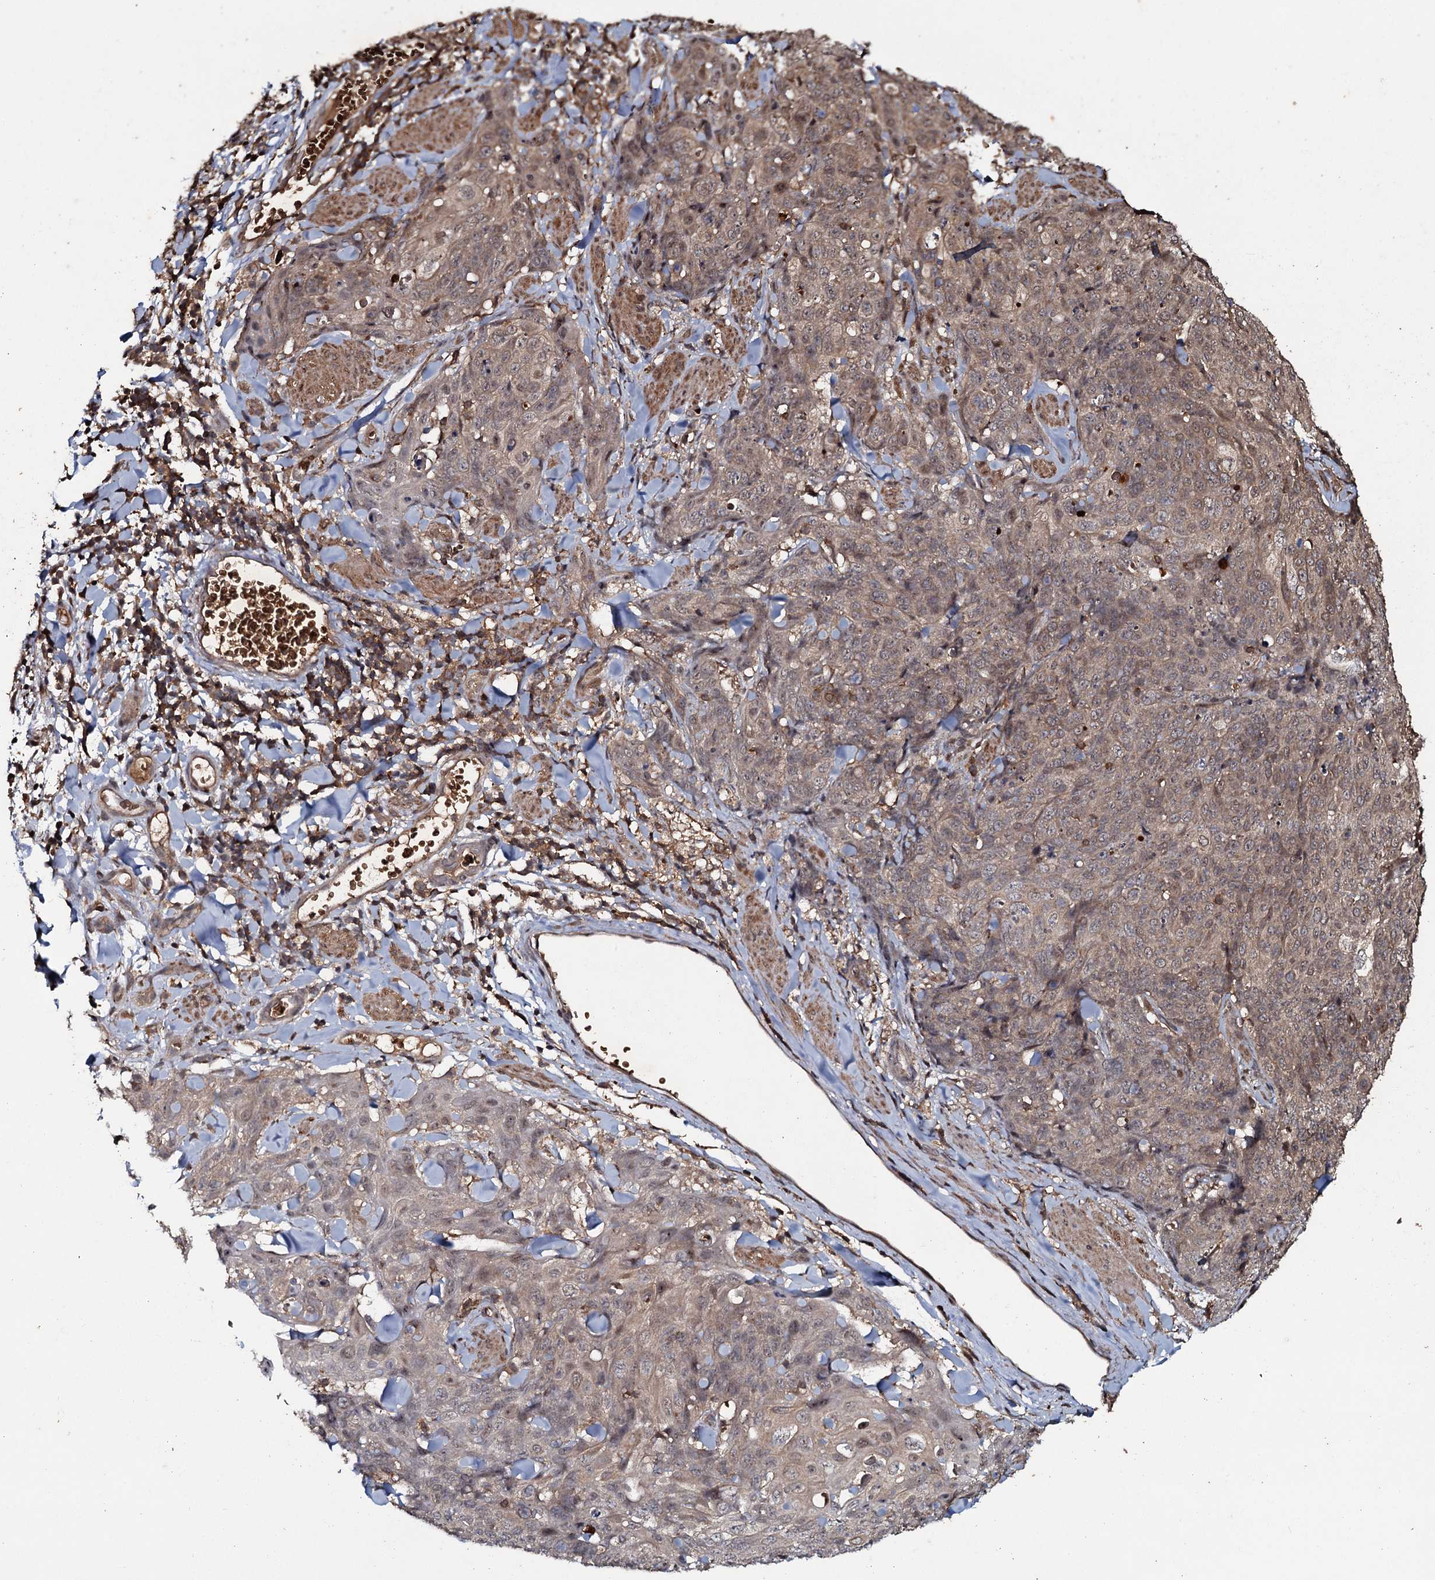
{"staining": {"intensity": "weak", "quantity": ">75%", "location": "cytoplasmic/membranous,nuclear"}, "tissue": "skin cancer", "cell_type": "Tumor cells", "image_type": "cancer", "snomed": [{"axis": "morphology", "description": "Squamous cell carcinoma, NOS"}, {"axis": "topography", "description": "Skin"}, {"axis": "topography", "description": "Vulva"}], "caption": "This image displays IHC staining of human skin cancer (squamous cell carcinoma), with low weak cytoplasmic/membranous and nuclear staining in approximately >75% of tumor cells.", "gene": "ADGRG3", "patient": {"sex": "female", "age": 85}}